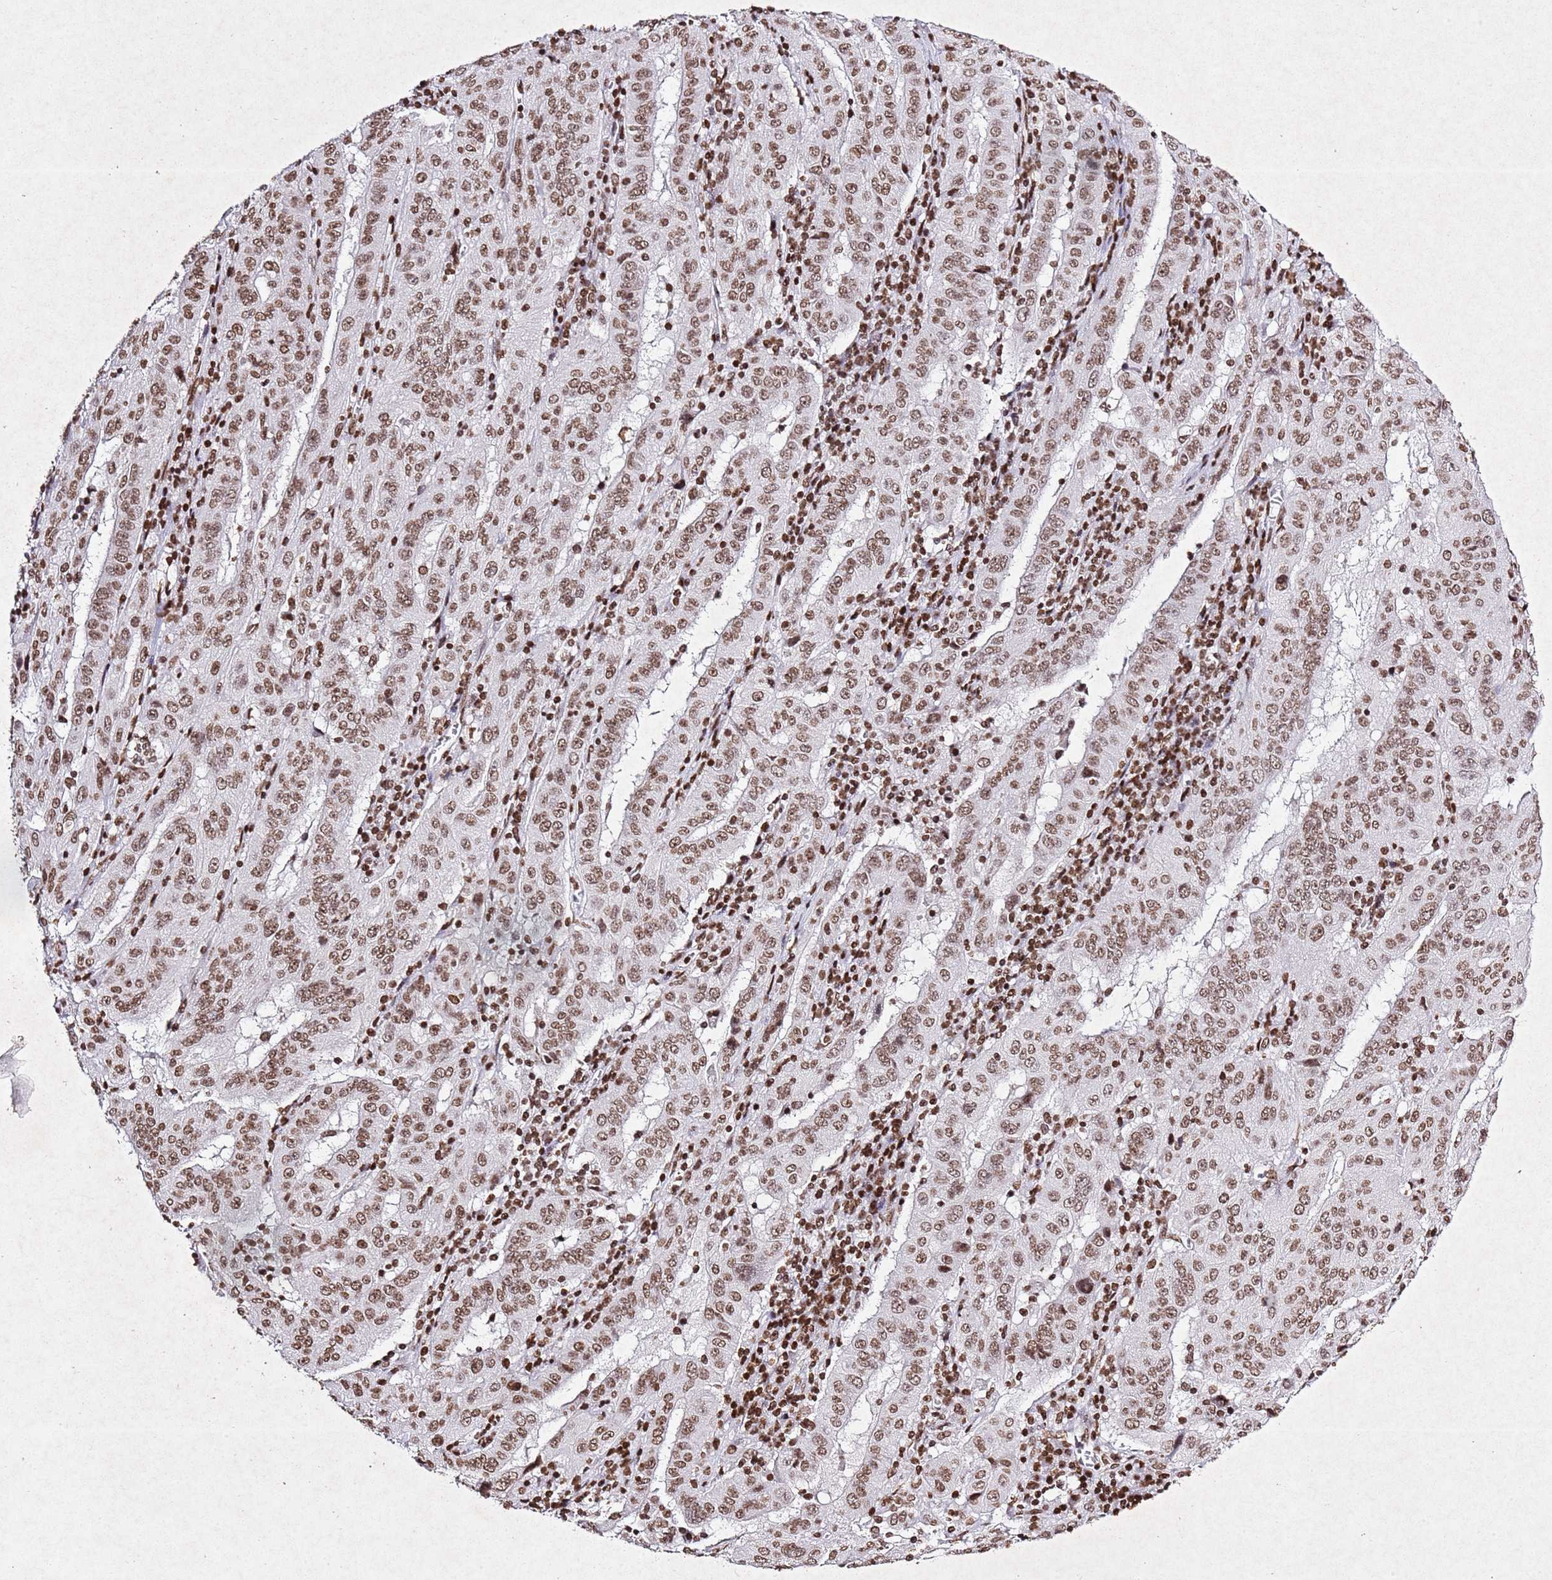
{"staining": {"intensity": "moderate", "quantity": ">75%", "location": "nuclear"}, "tissue": "pancreatic cancer", "cell_type": "Tumor cells", "image_type": "cancer", "snomed": [{"axis": "morphology", "description": "Adenocarcinoma, NOS"}, {"axis": "topography", "description": "Pancreas"}], "caption": "Adenocarcinoma (pancreatic) stained for a protein (brown) displays moderate nuclear positive expression in approximately >75% of tumor cells.", "gene": "BMAL1", "patient": {"sex": "male", "age": 63}}